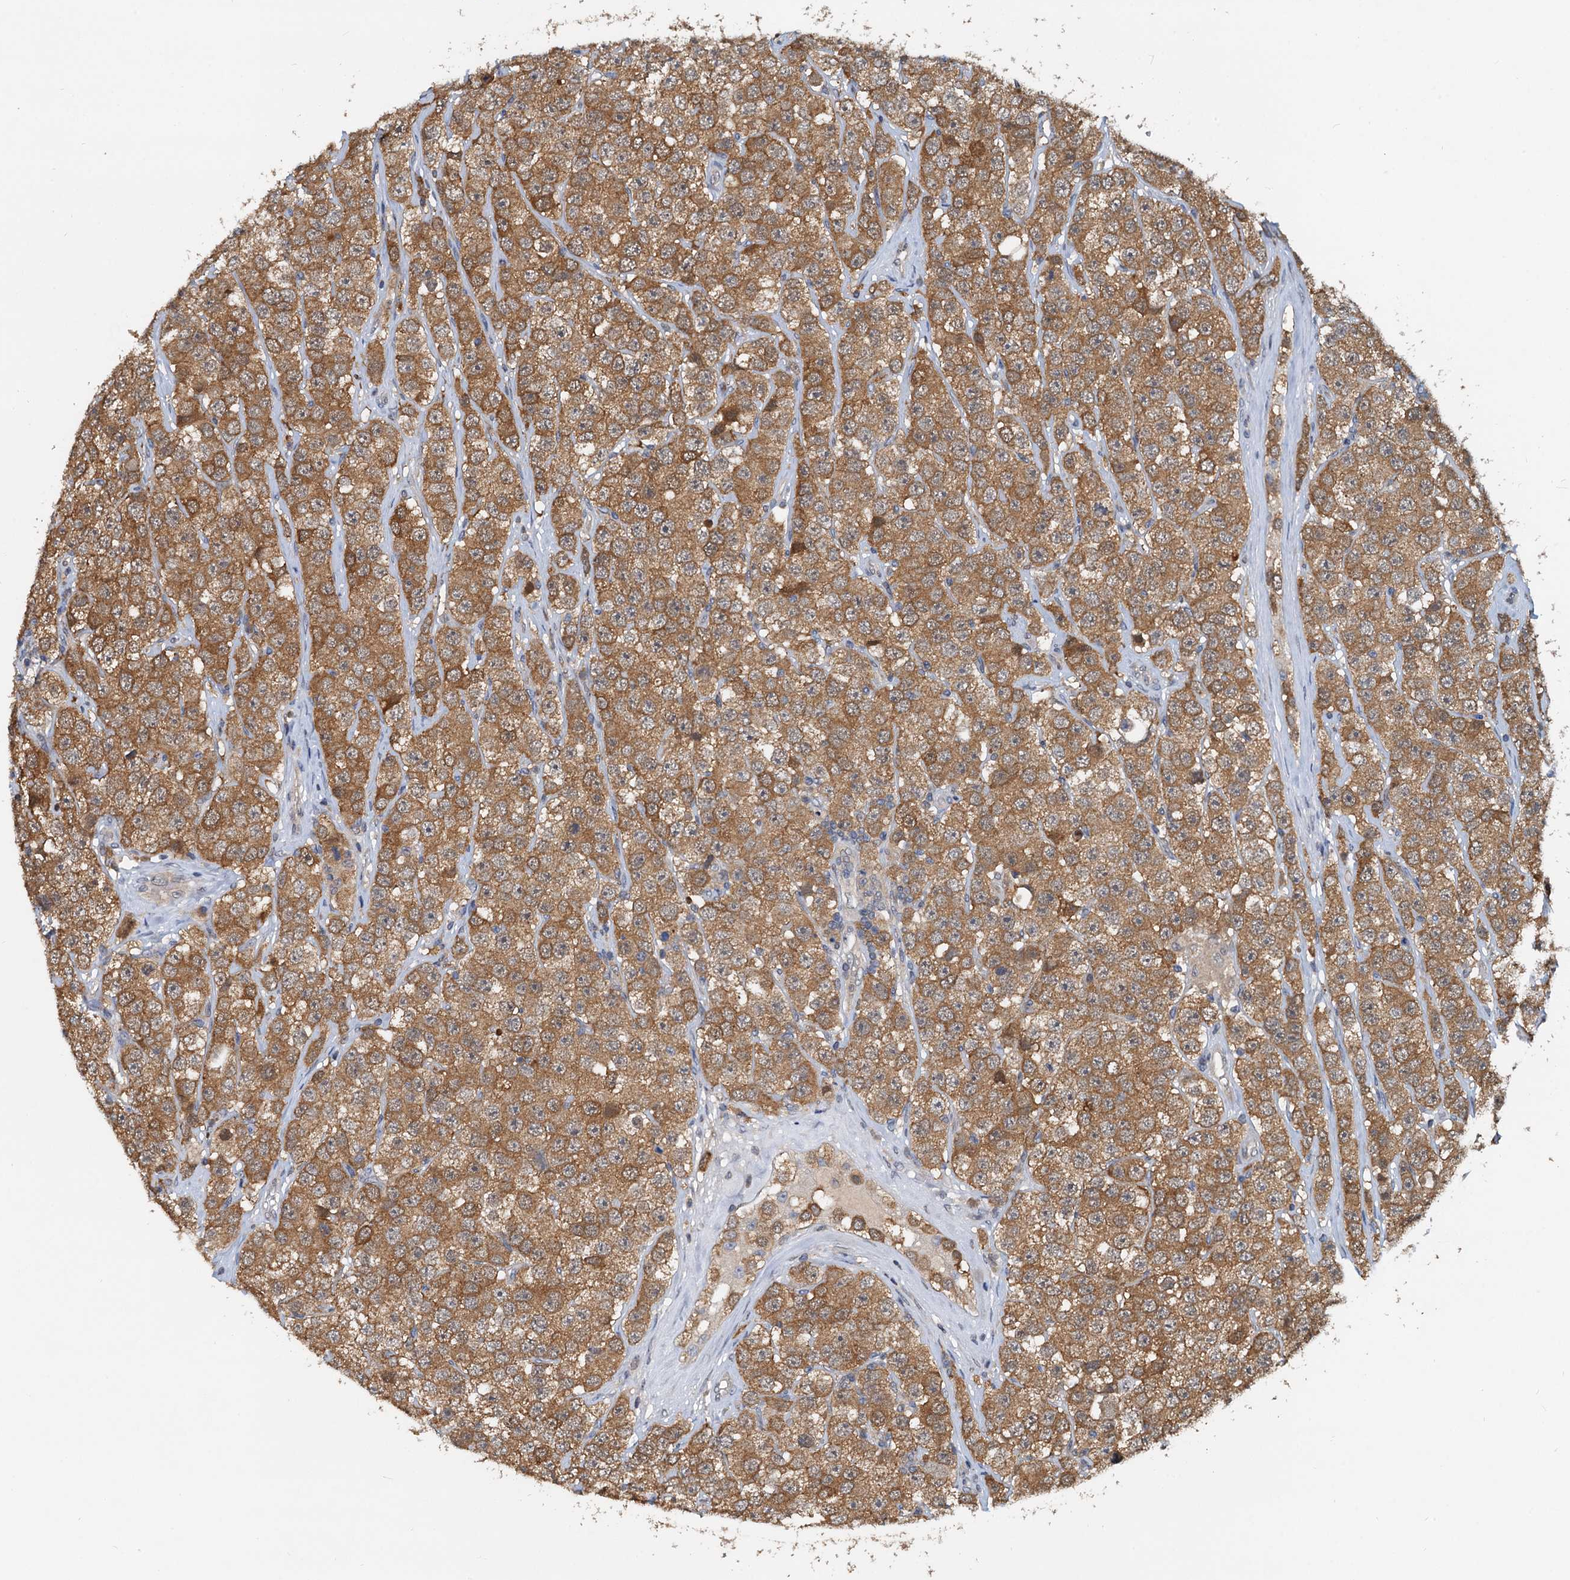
{"staining": {"intensity": "moderate", "quantity": ">75%", "location": "cytoplasmic/membranous"}, "tissue": "testis cancer", "cell_type": "Tumor cells", "image_type": "cancer", "snomed": [{"axis": "morphology", "description": "Seminoma, NOS"}, {"axis": "topography", "description": "Testis"}], "caption": "Protein staining demonstrates moderate cytoplasmic/membranous positivity in approximately >75% of tumor cells in testis cancer (seminoma).", "gene": "PTGES3", "patient": {"sex": "male", "age": 28}}